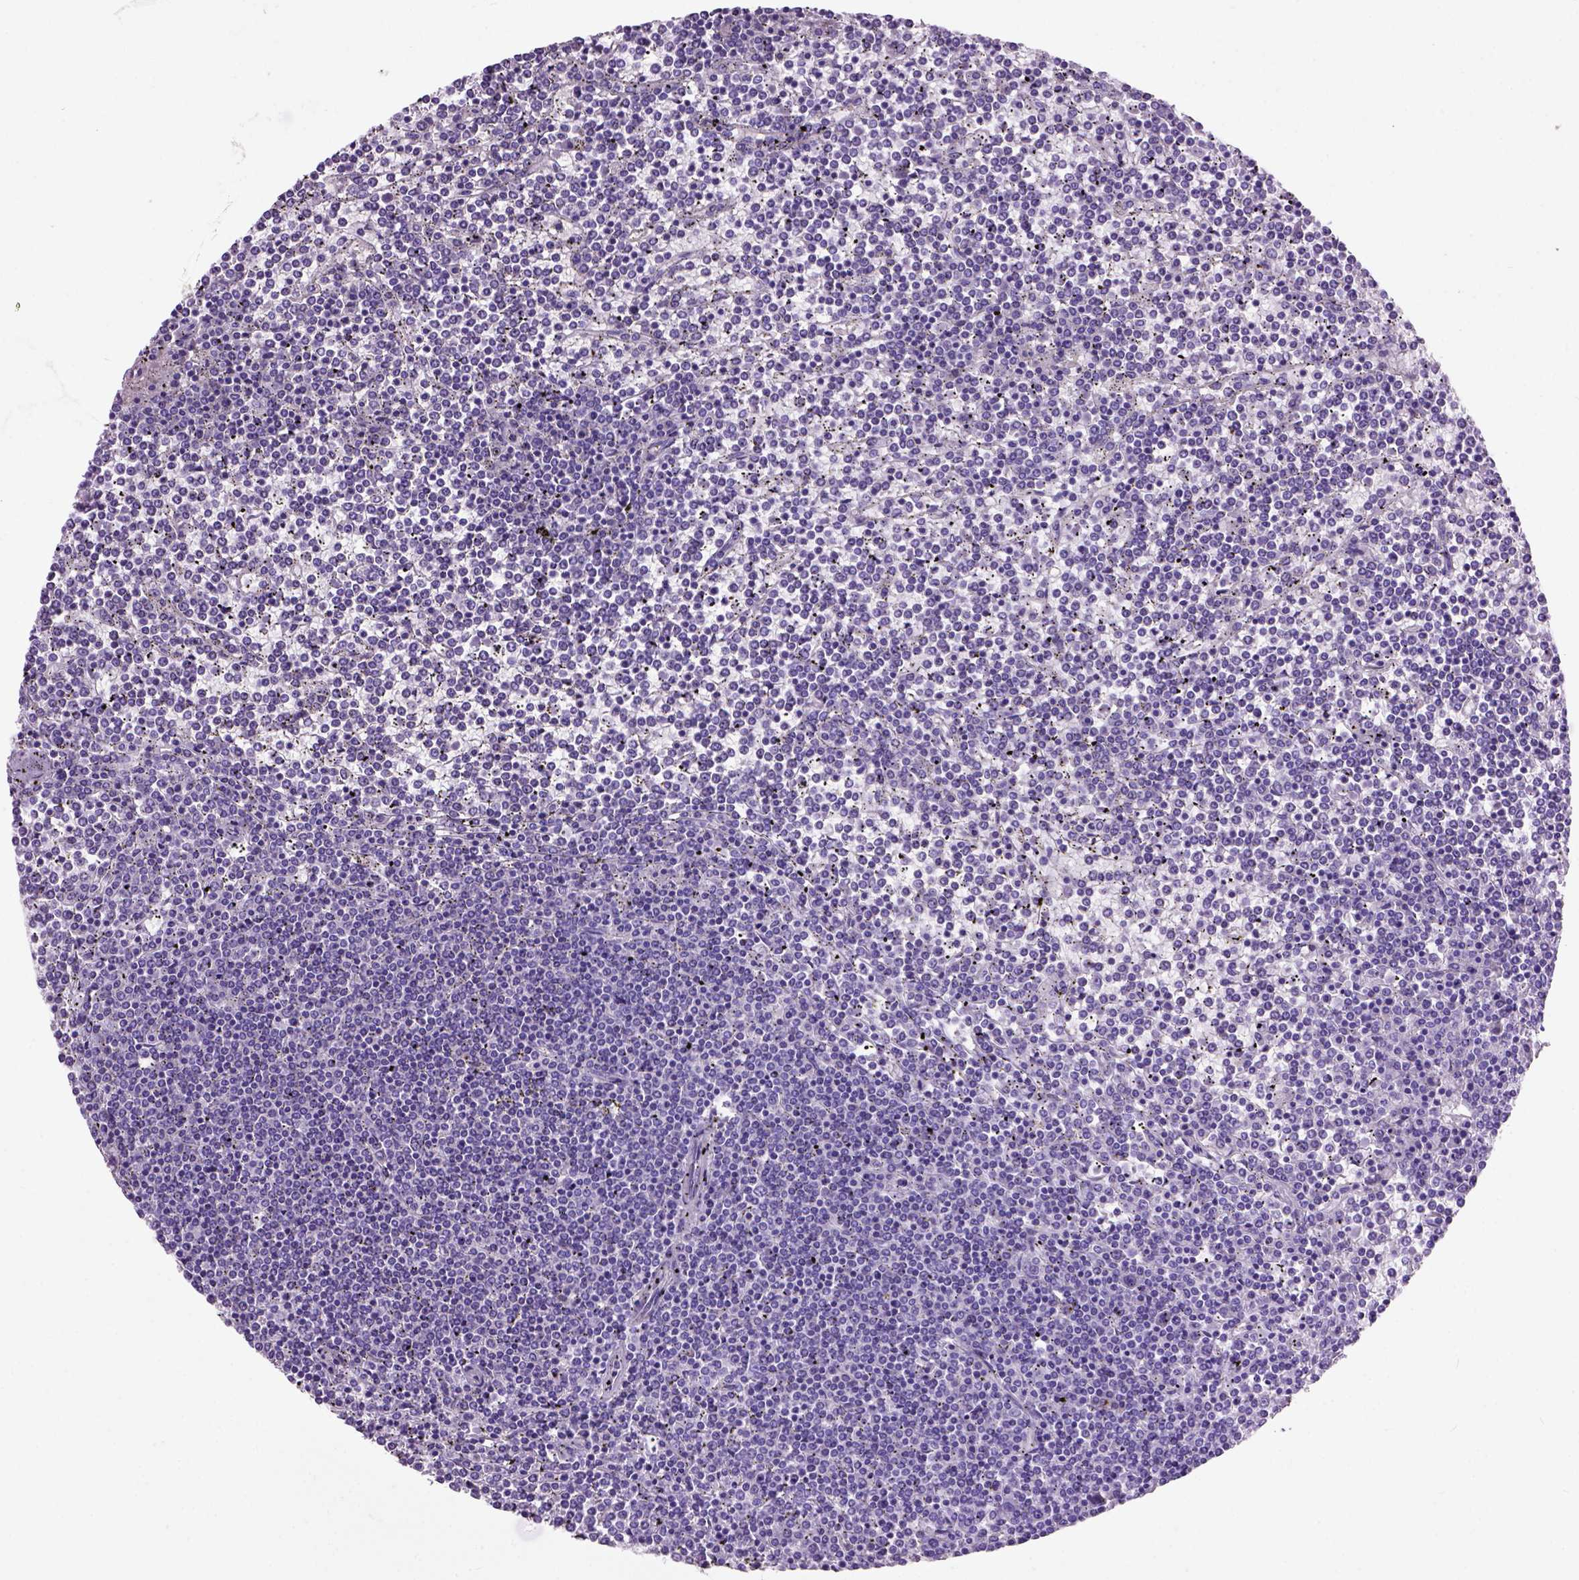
{"staining": {"intensity": "negative", "quantity": "none", "location": "none"}, "tissue": "lymphoma", "cell_type": "Tumor cells", "image_type": "cancer", "snomed": [{"axis": "morphology", "description": "Malignant lymphoma, non-Hodgkin's type, Low grade"}, {"axis": "topography", "description": "Spleen"}], "caption": "IHC micrograph of human malignant lymphoma, non-Hodgkin's type (low-grade) stained for a protein (brown), which reveals no staining in tumor cells.", "gene": "MAPT", "patient": {"sex": "female", "age": 19}}